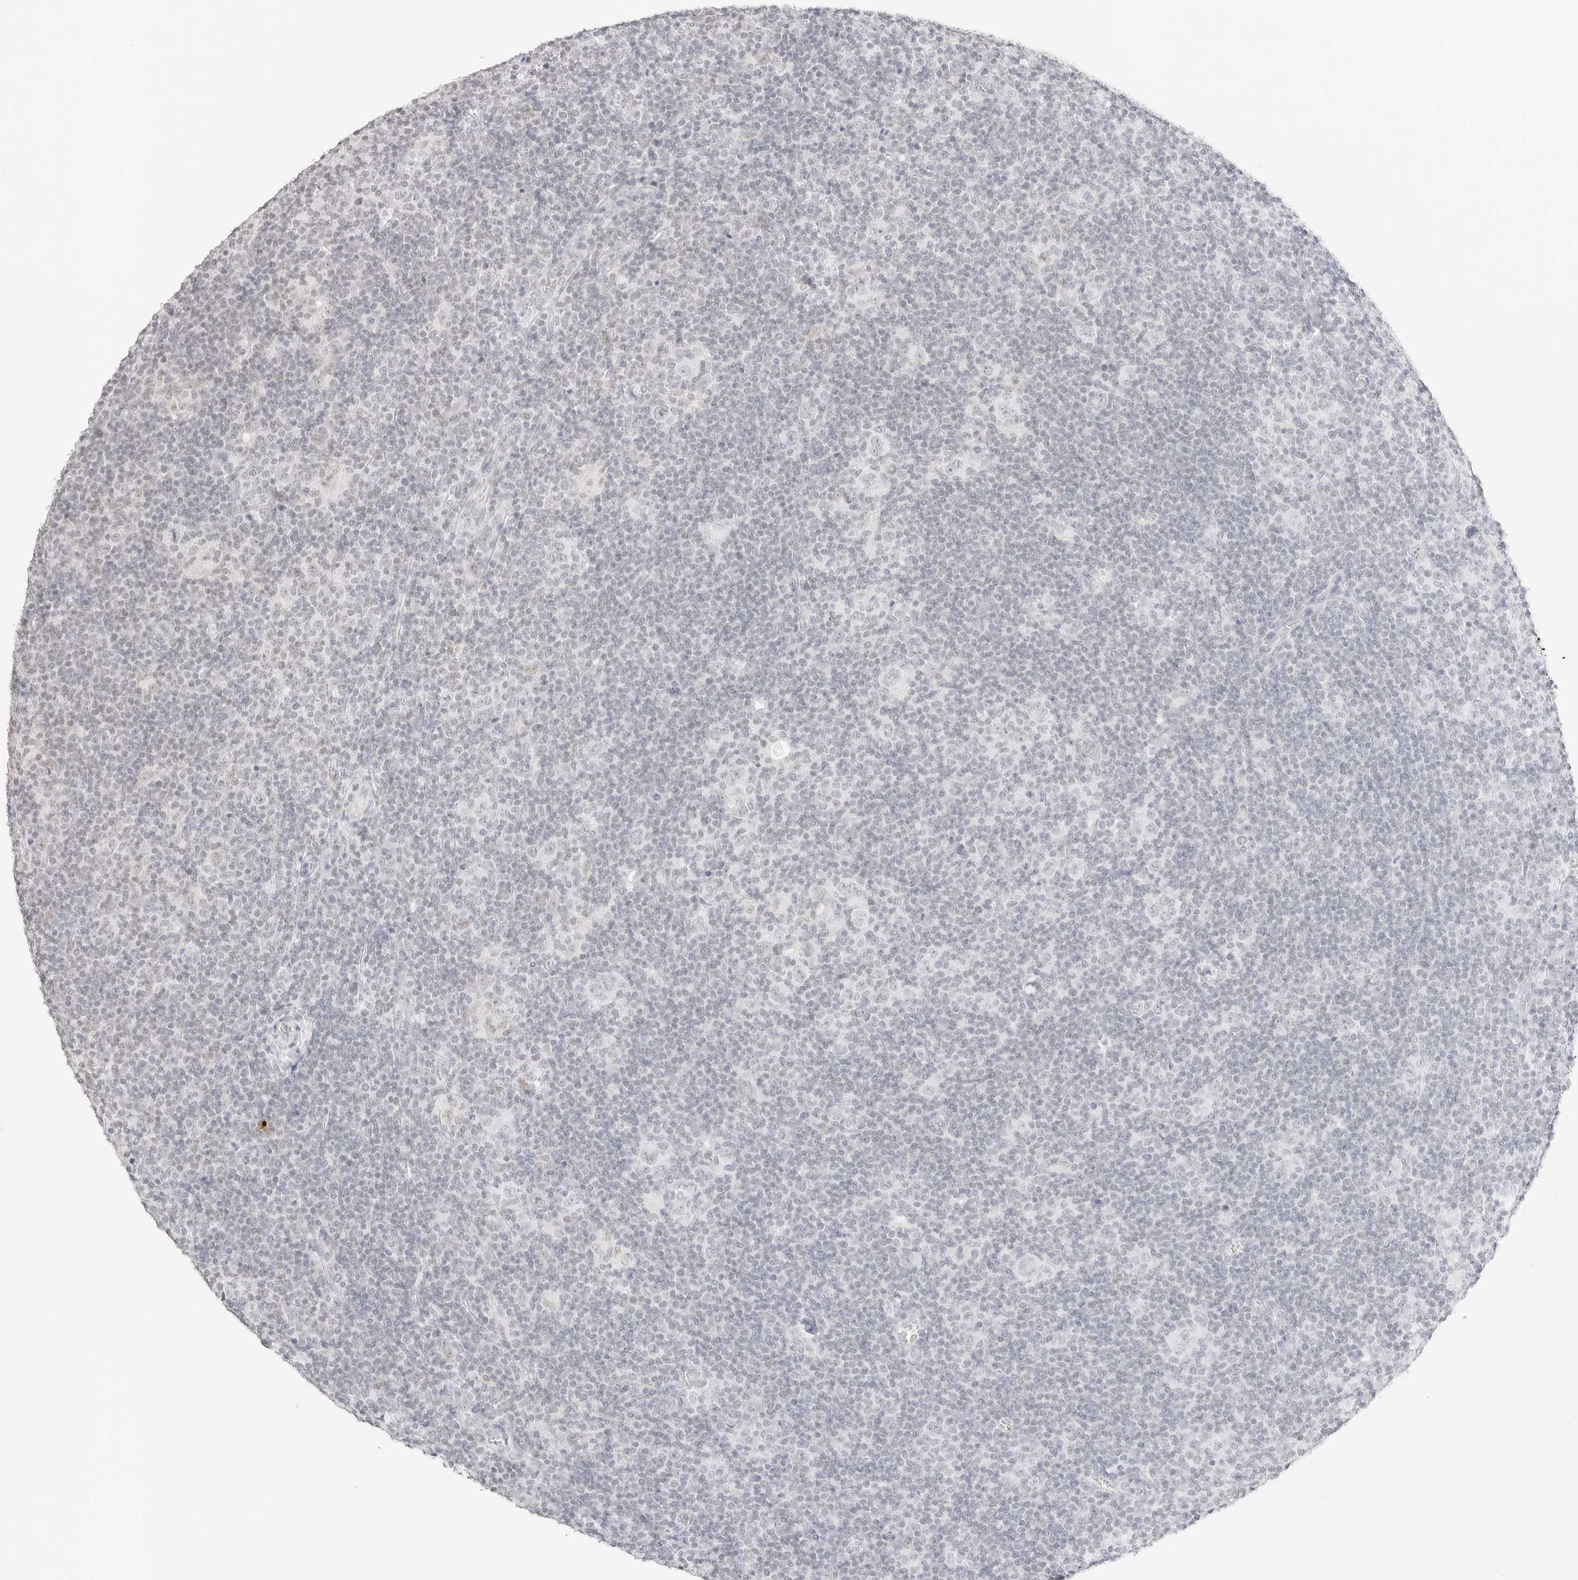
{"staining": {"intensity": "negative", "quantity": "none", "location": "none"}, "tissue": "lymphoma", "cell_type": "Tumor cells", "image_type": "cancer", "snomed": [{"axis": "morphology", "description": "Hodgkin's disease, NOS"}, {"axis": "topography", "description": "Lymph node"}], "caption": "This is an IHC micrograph of human Hodgkin's disease. There is no expression in tumor cells.", "gene": "FBLN5", "patient": {"sex": "female", "age": 57}}